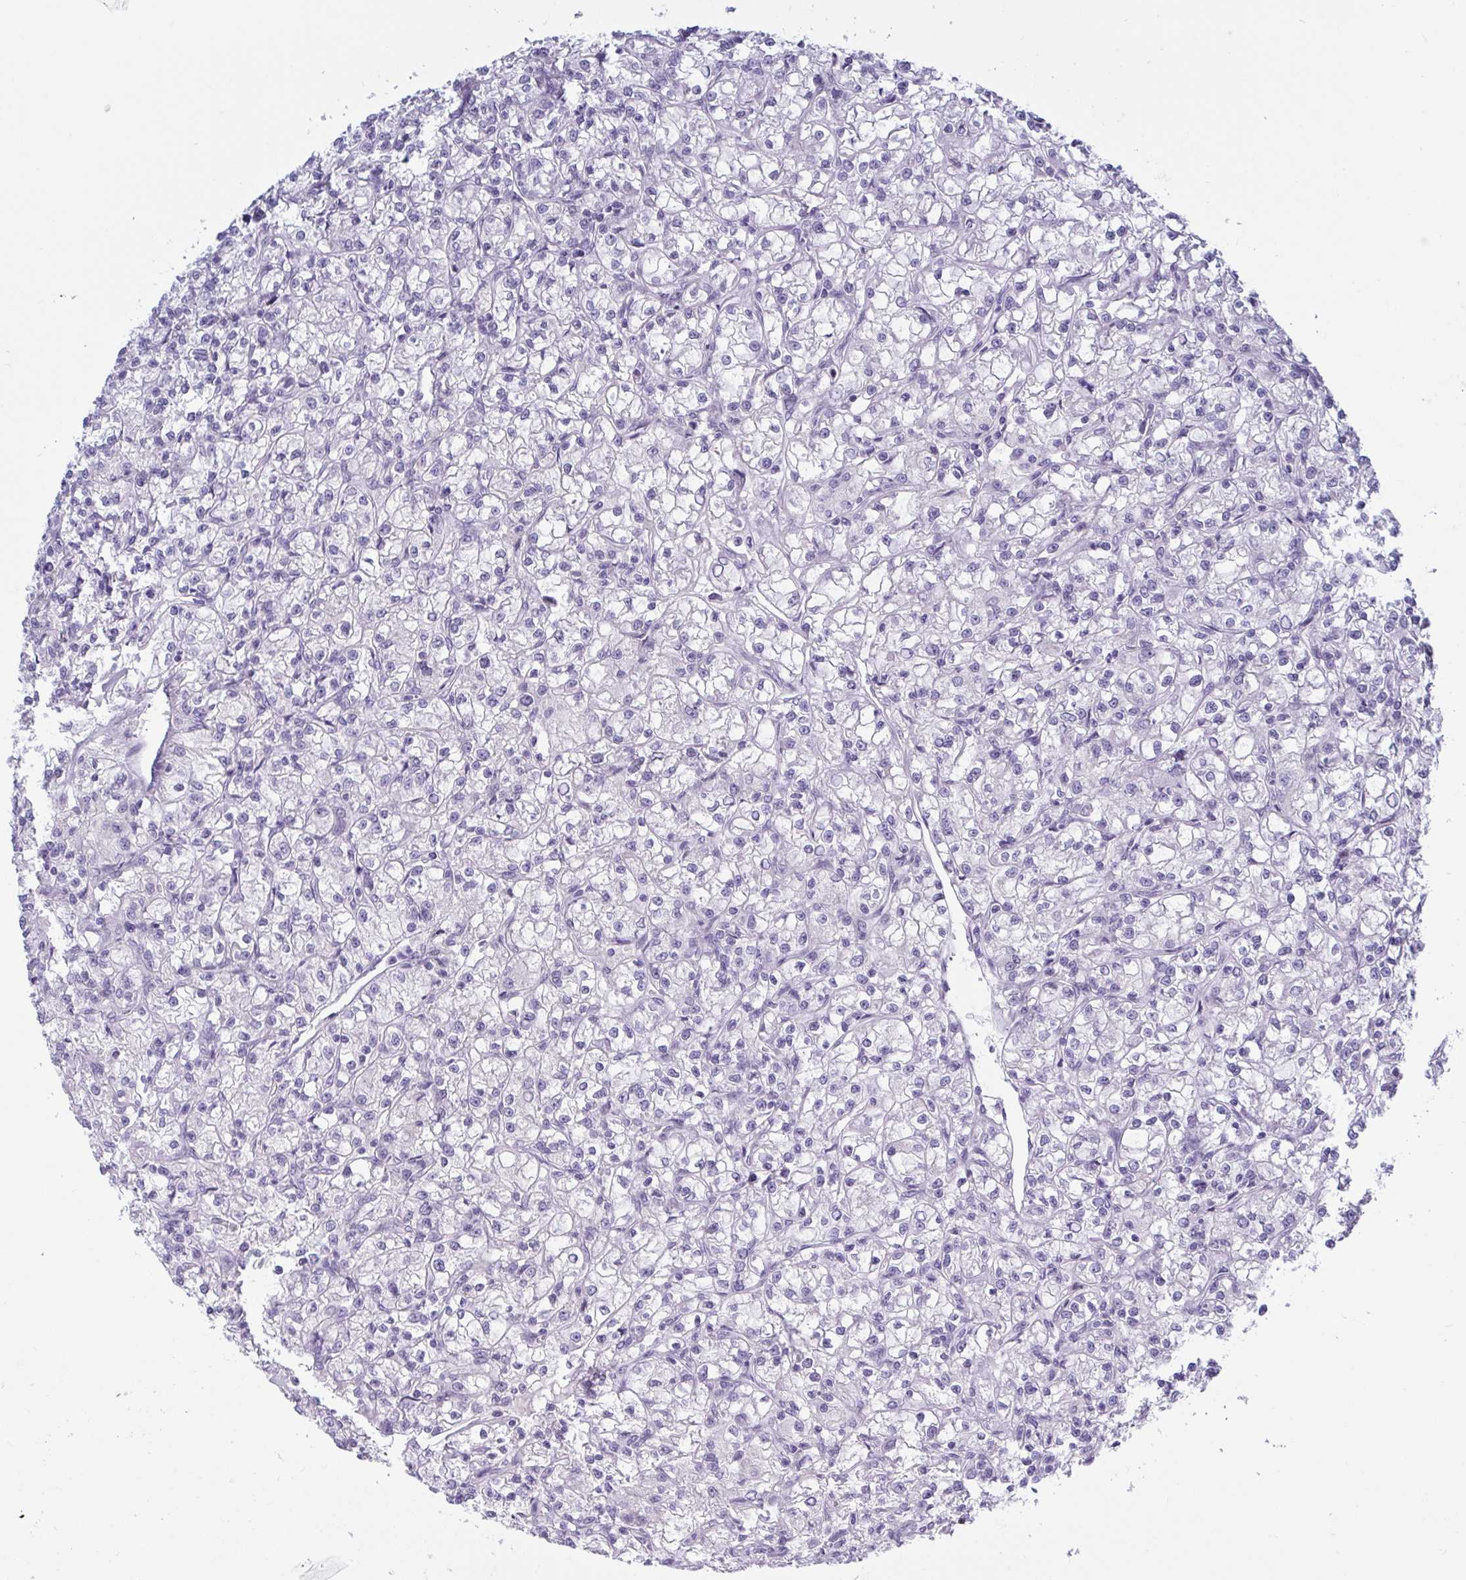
{"staining": {"intensity": "negative", "quantity": "none", "location": "none"}, "tissue": "renal cancer", "cell_type": "Tumor cells", "image_type": "cancer", "snomed": [{"axis": "morphology", "description": "Adenocarcinoma, NOS"}, {"axis": "topography", "description": "Kidney"}], "caption": "This is an immunohistochemistry photomicrograph of human renal cancer. There is no expression in tumor cells.", "gene": "TCEAL8", "patient": {"sex": "female", "age": 59}}